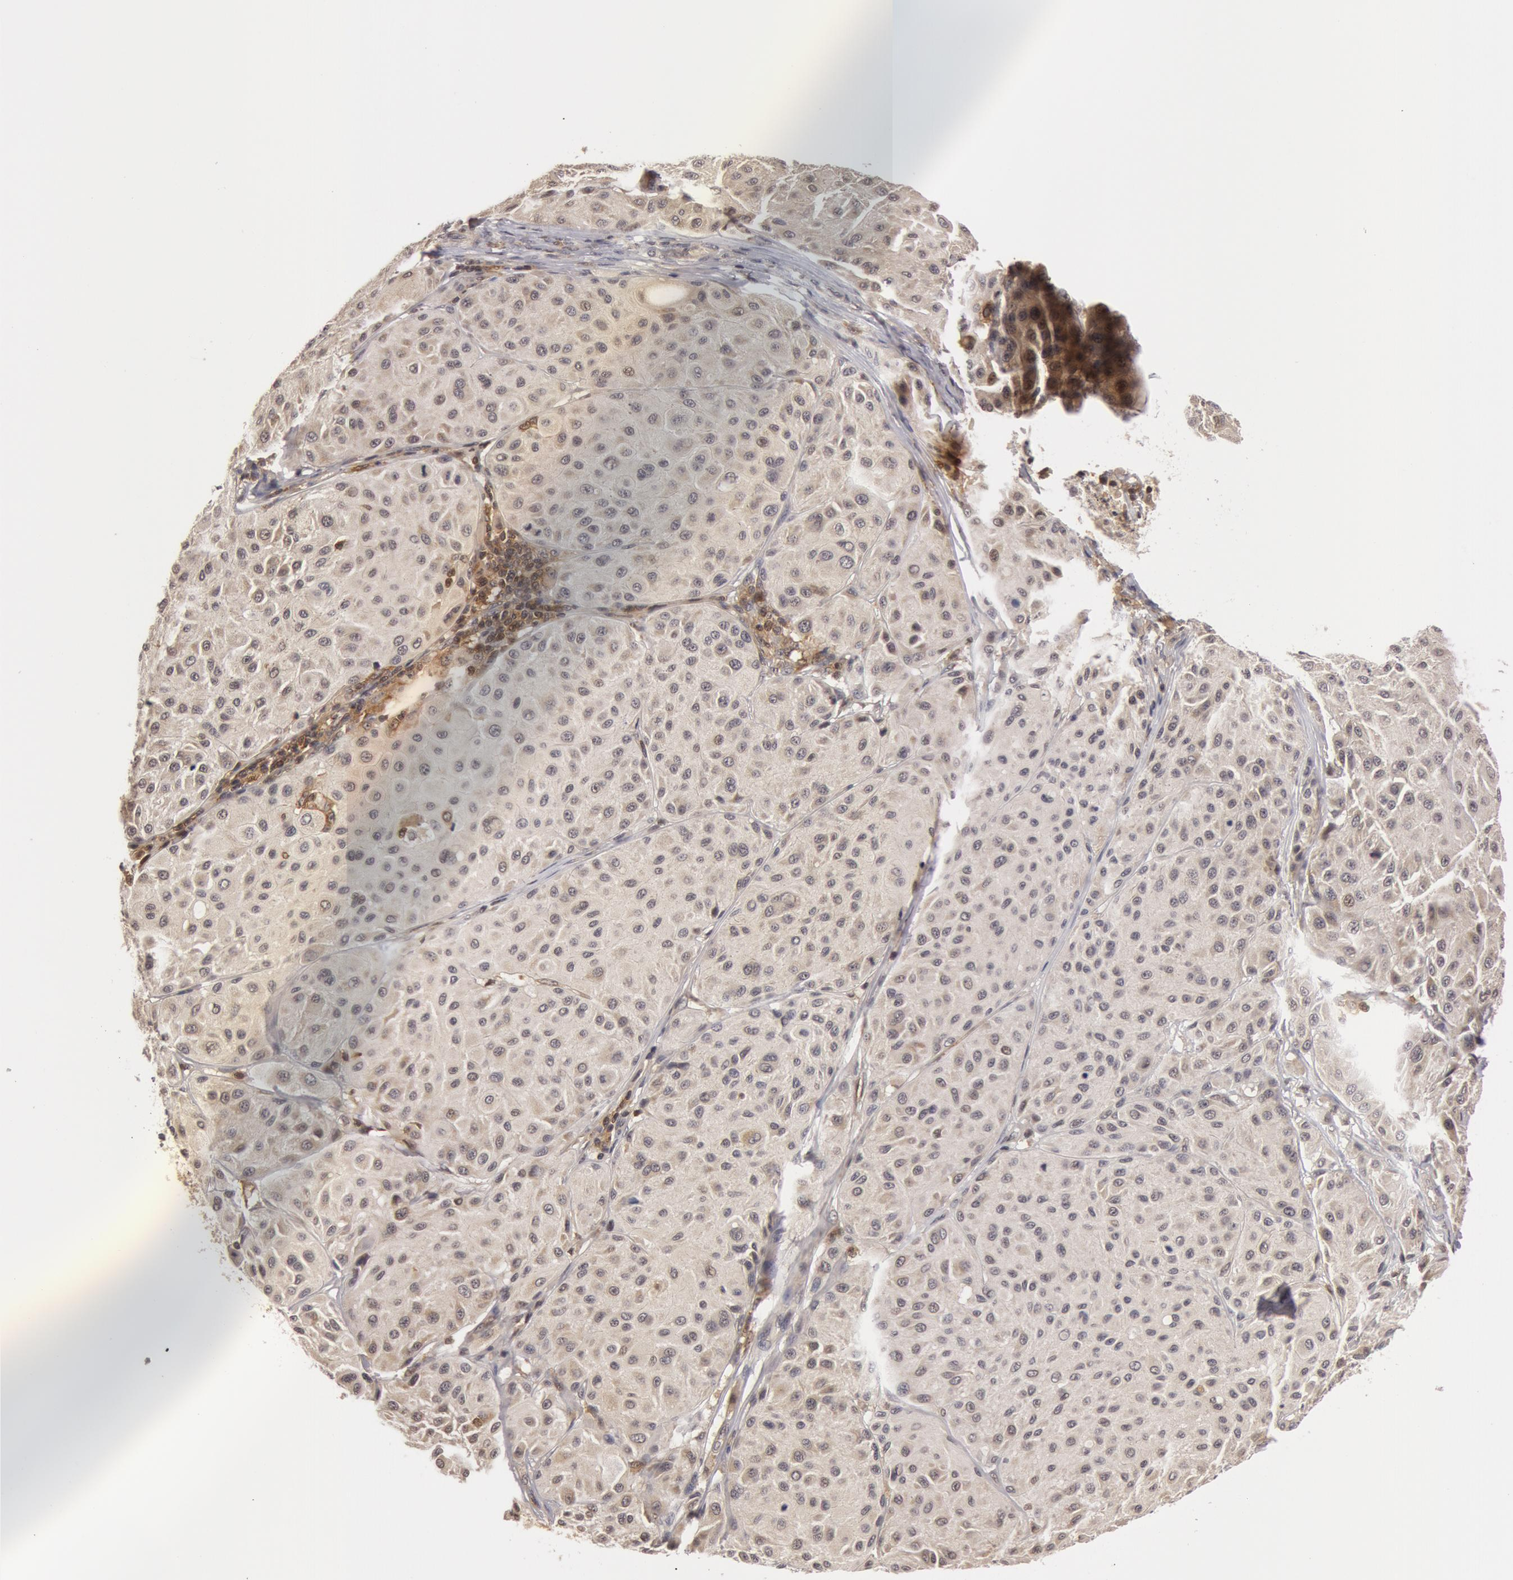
{"staining": {"intensity": "negative", "quantity": "none", "location": "none"}, "tissue": "melanoma", "cell_type": "Tumor cells", "image_type": "cancer", "snomed": [{"axis": "morphology", "description": "Malignant melanoma, NOS"}, {"axis": "topography", "description": "Skin"}], "caption": "Human malignant melanoma stained for a protein using immunohistochemistry (IHC) demonstrates no positivity in tumor cells.", "gene": "ZNF350", "patient": {"sex": "male", "age": 36}}